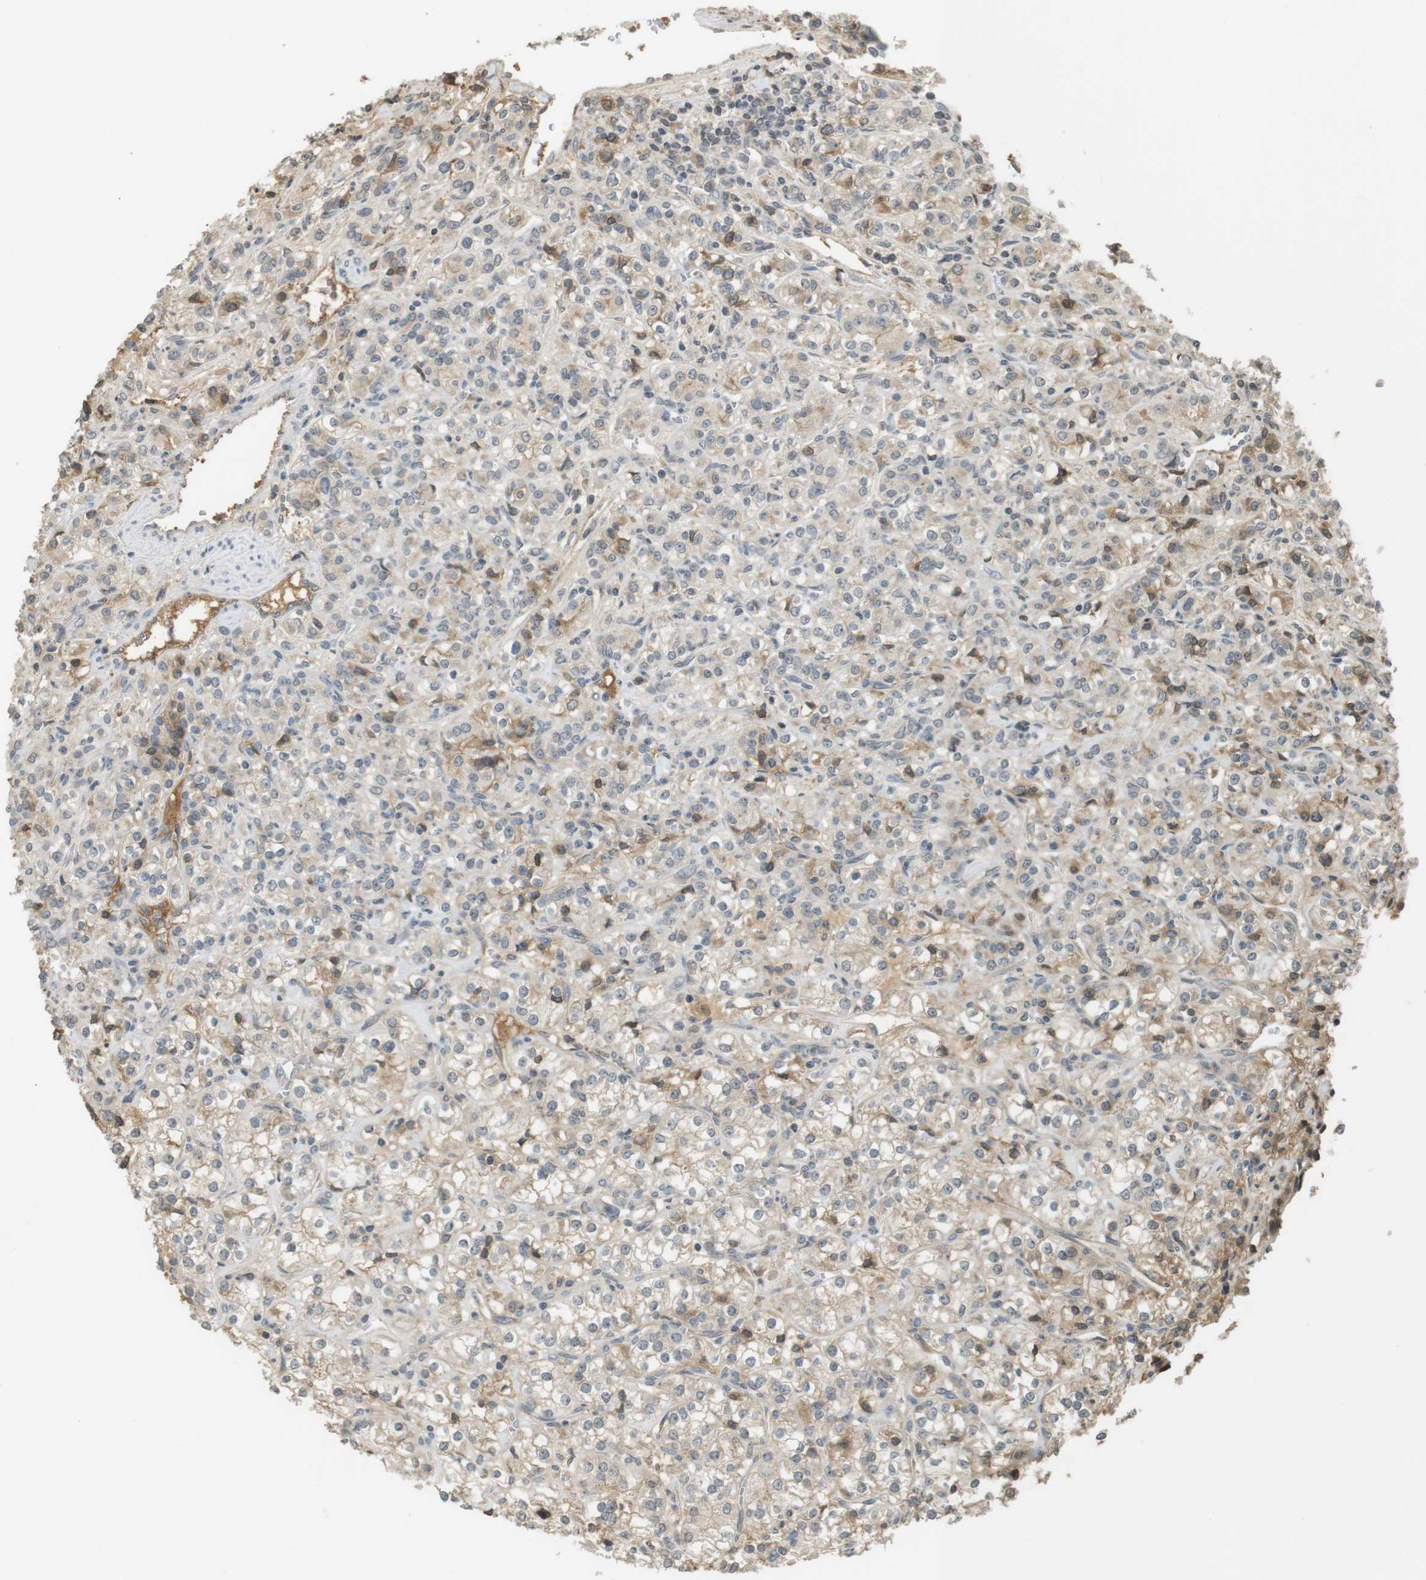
{"staining": {"intensity": "moderate", "quantity": "<25%", "location": "cytoplasmic/membranous"}, "tissue": "renal cancer", "cell_type": "Tumor cells", "image_type": "cancer", "snomed": [{"axis": "morphology", "description": "Adenocarcinoma, NOS"}, {"axis": "topography", "description": "Kidney"}], "caption": "Approximately <25% of tumor cells in human renal cancer (adenocarcinoma) demonstrate moderate cytoplasmic/membranous protein positivity as visualized by brown immunohistochemical staining.", "gene": "SRR", "patient": {"sex": "male", "age": 77}}